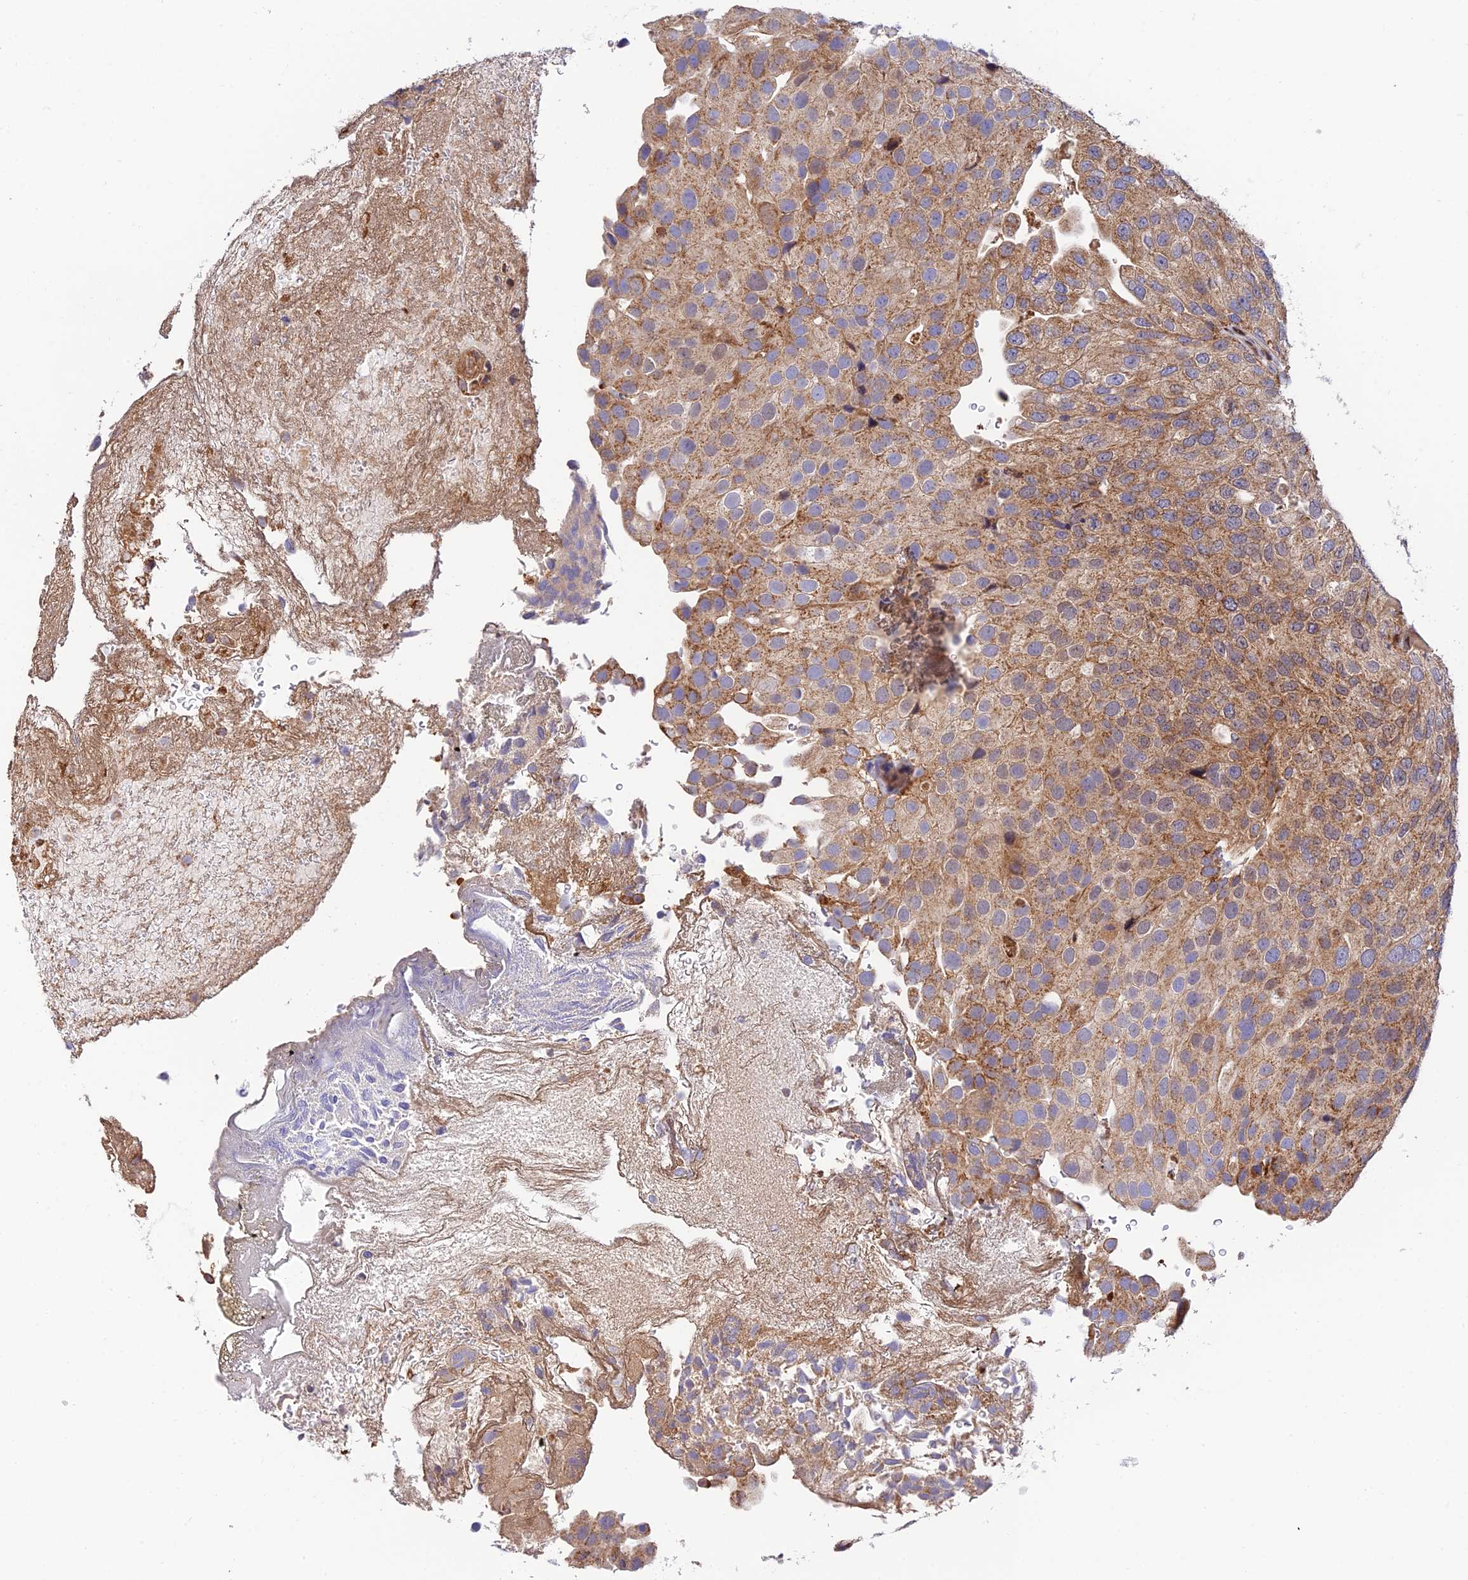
{"staining": {"intensity": "moderate", "quantity": ">75%", "location": "cytoplasmic/membranous"}, "tissue": "urothelial cancer", "cell_type": "Tumor cells", "image_type": "cancer", "snomed": [{"axis": "morphology", "description": "Urothelial carcinoma, Low grade"}, {"axis": "topography", "description": "Urinary bladder"}], "caption": "Protein staining exhibits moderate cytoplasmic/membranous staining in about >75% of tumor cells in urothelial cancer.", "gene": "PODNL1", "patient": {"sex": "male", "age": 78}}